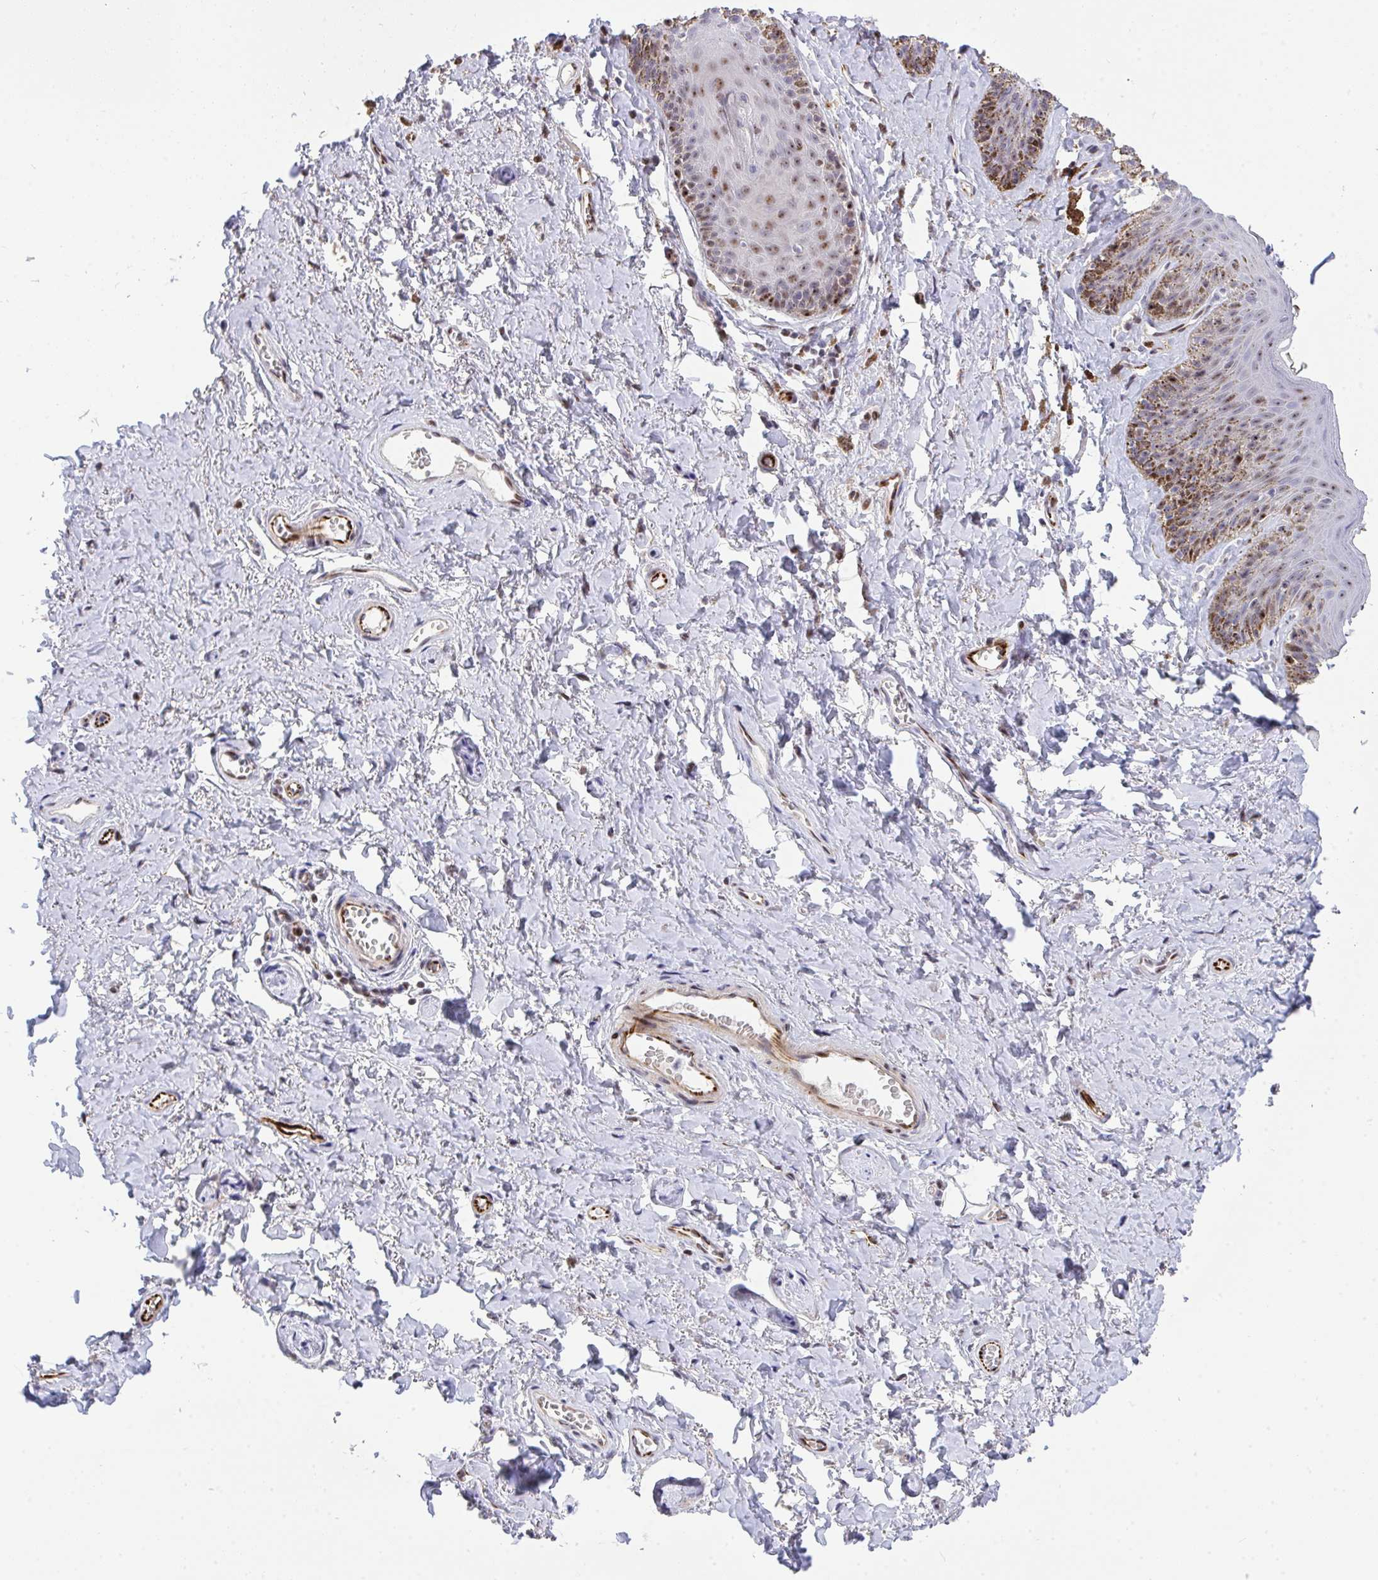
{"staining": {"intensity": "moderate", "quantity": "25%-75%", "location": "nuclear"}, "tissue": "skin", "cell_type": "Epidermal cells", "image_type": "normal", "snomed": [{"axis": "morphology", "description": "Normal tissue, NOS"}, {"axis": "topography", "description": "Vulva"}, {"axis": "topography", "description": "Peripheral nerve tissue"}], "caption": "Immunohistochemistry photomicrograph of normal skin stained for a protein (brown), which reveals medium levels of moderate nuclear expression in about 25%-75% of epidermal cells.", "gene": "PLPPR3", "patient": {"sex": "female", "age": 66}}